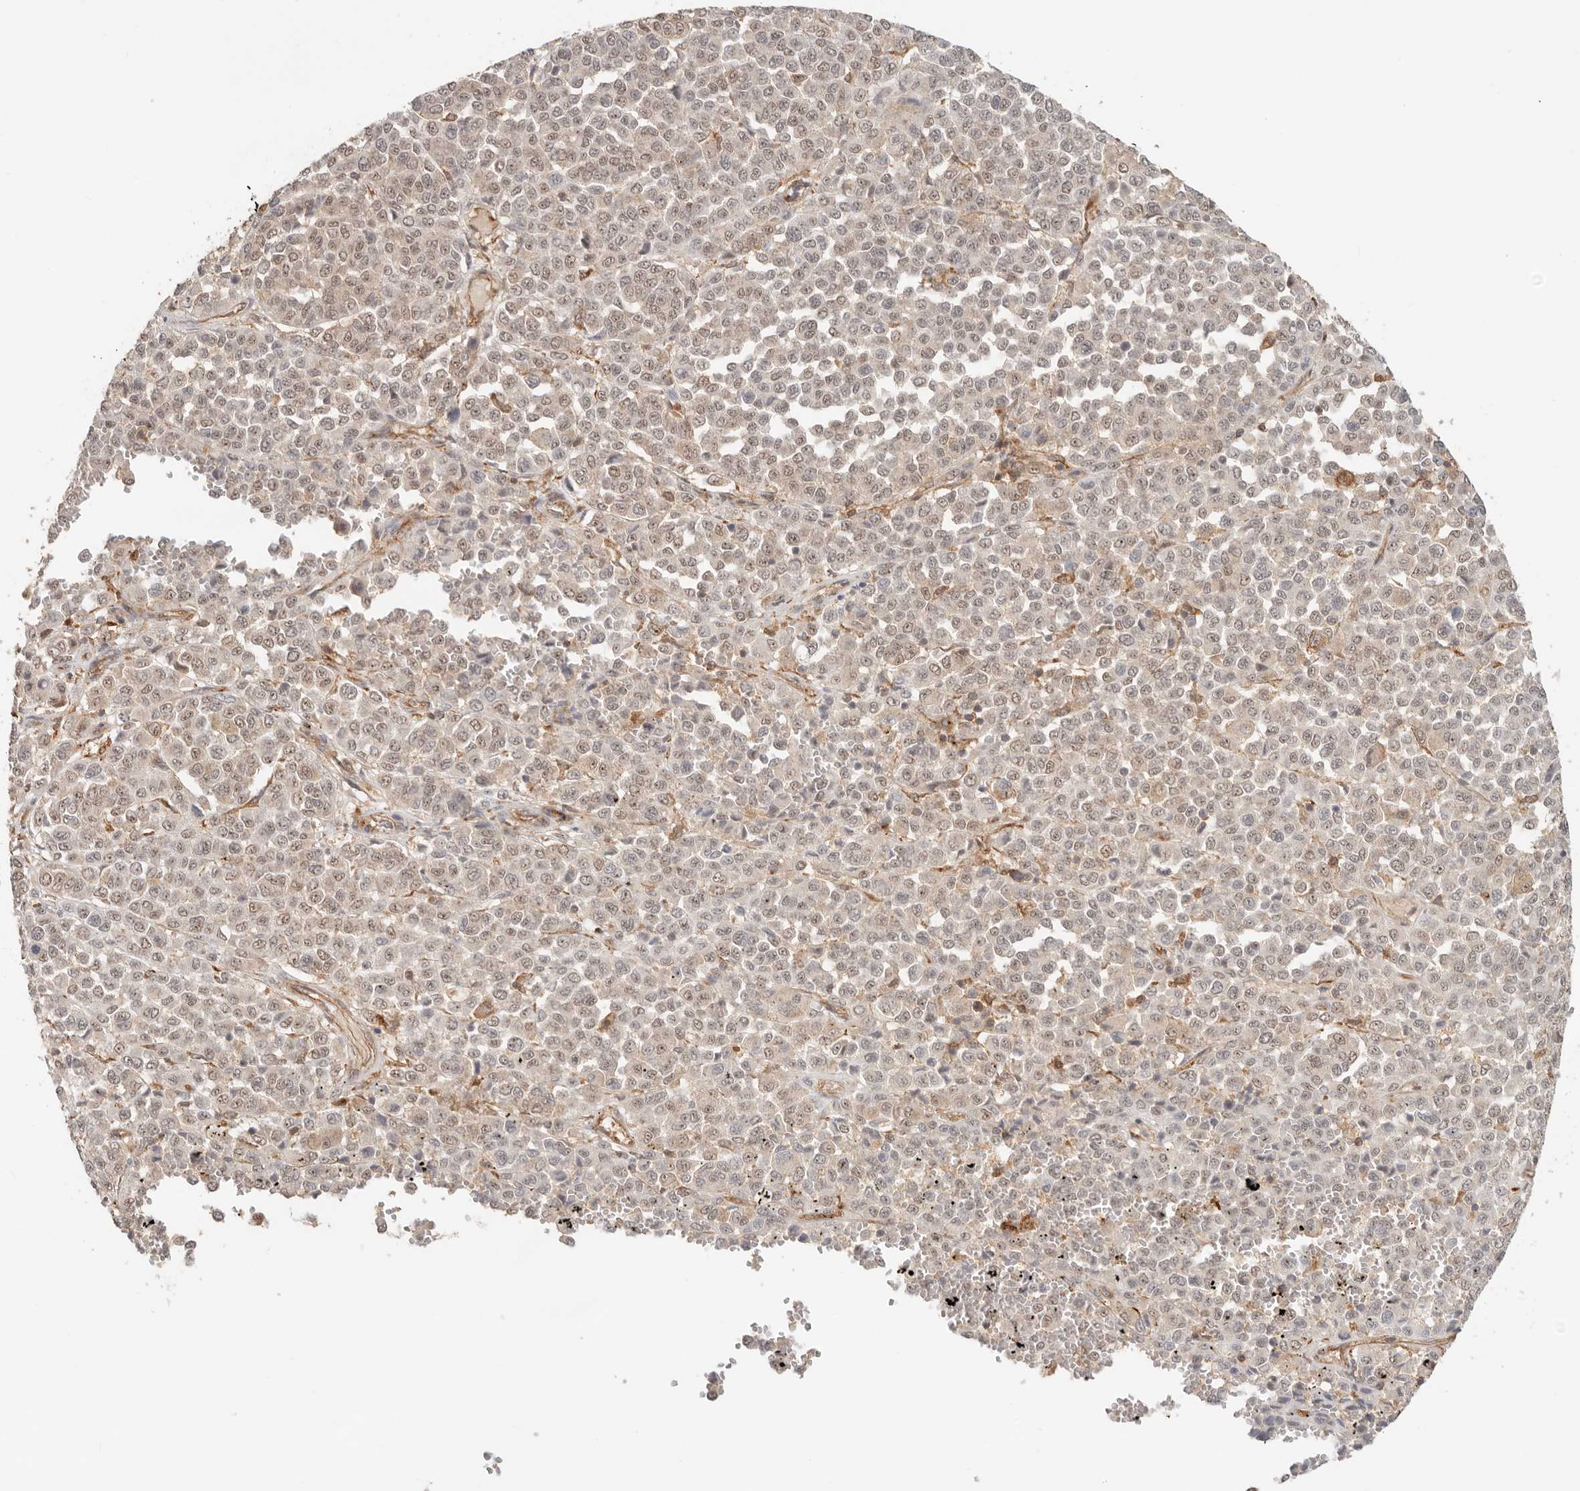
{"staining": {"intensity": "weak", "quantity": ">75%", "location": "nuclear"}, "tissue": "melanoma", "cell_type": "Tumor cells", "image_type": "cancer", "snomed": [{"axis": "morphology", "description": "Malignant melanoma, Metastatic site"}, {"axis": "topography", "description": "Pancreas"}], "caption": "IHC of malignant melanoma (metastatic site) reveals low levels of weak nuclear staining in about >75% of tumor cells.", "gene": "HEXD", "patient": {"sex": "female", "age": 30}}